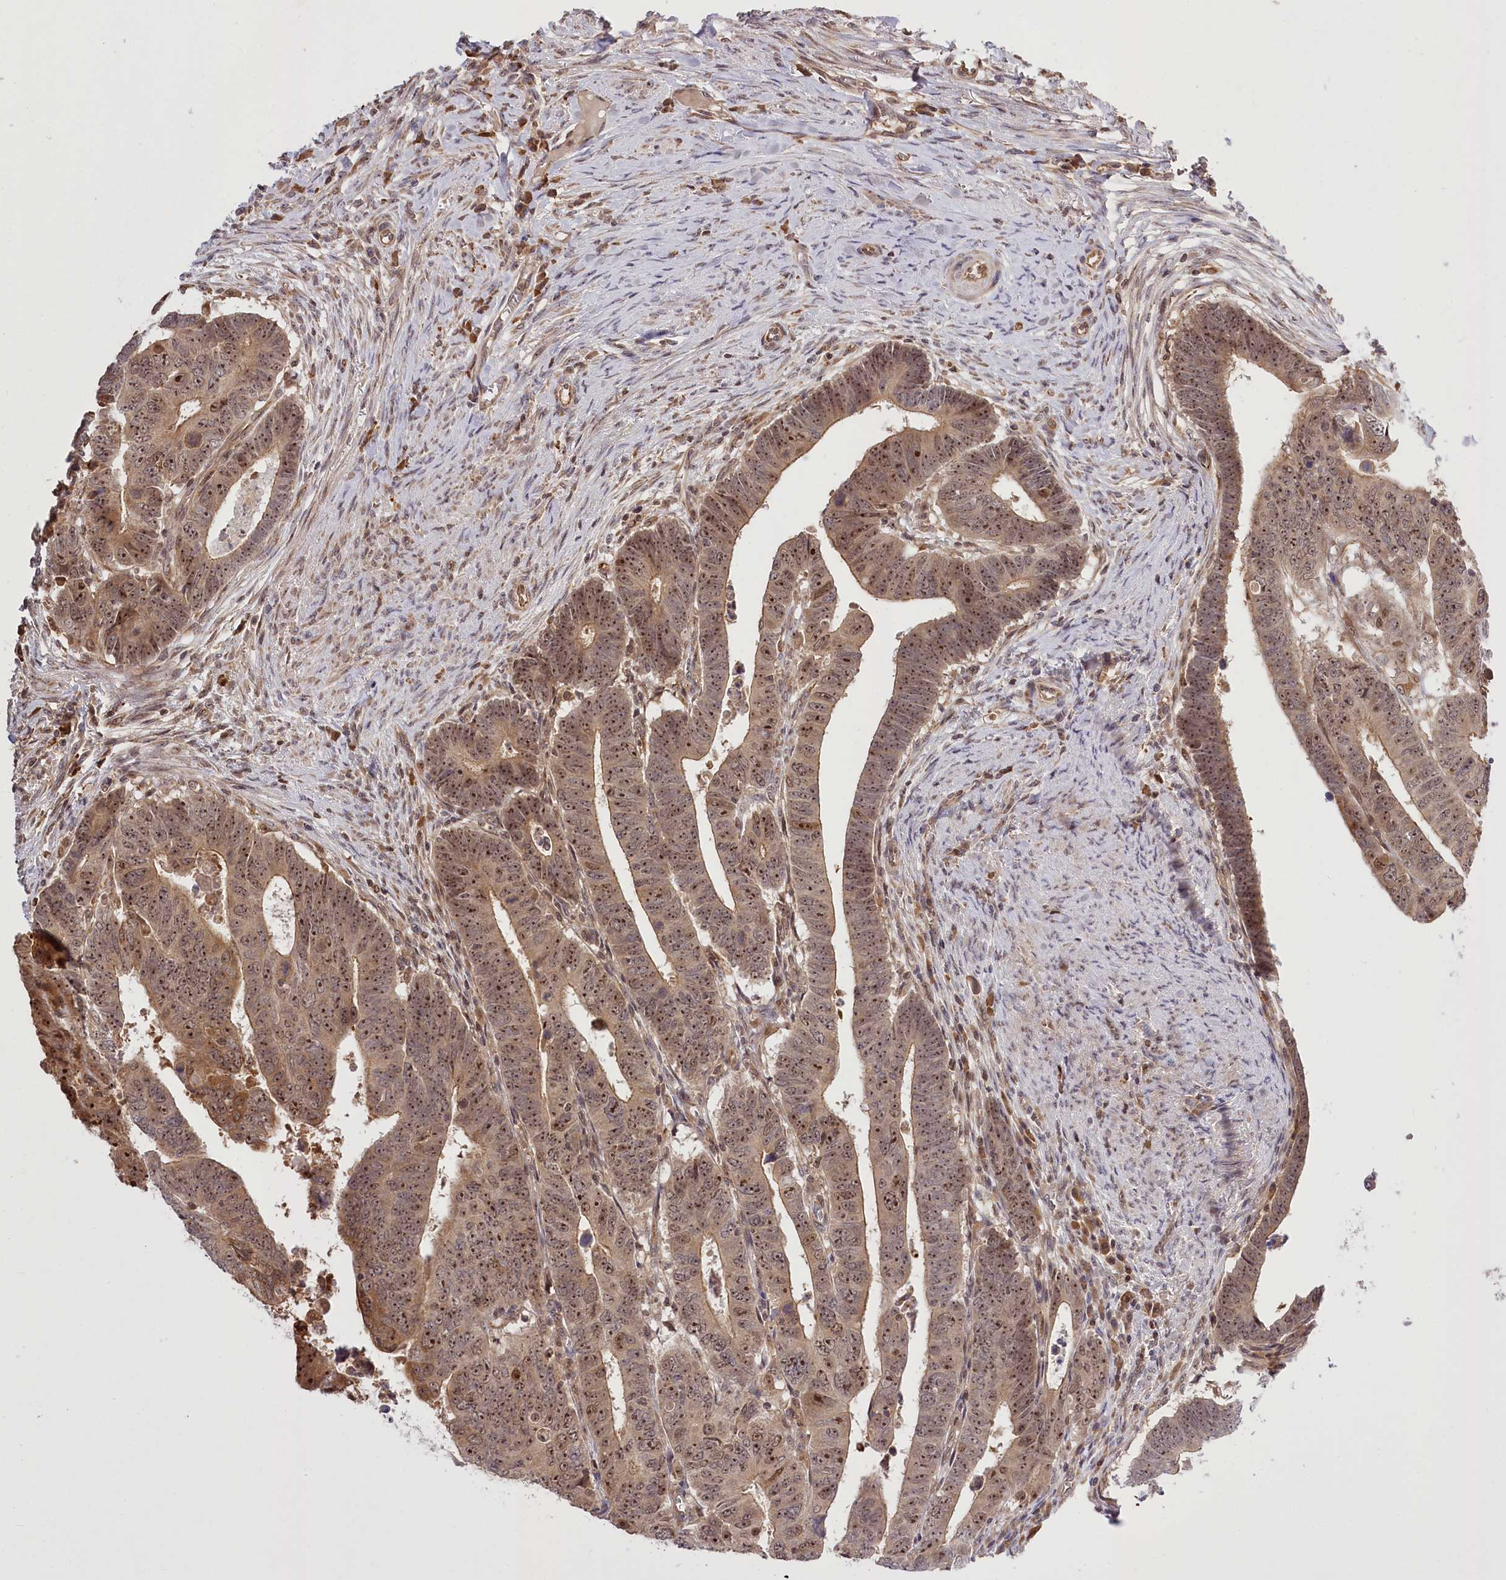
{"staining": {"intensity": "moderate", "quantity": ">75%", "location": "cytoplasmic/membranous,nuclear"}, "tissue": "colorectal cancer", "cell_type": "Tumor cells", "image_type": "cancer", "snomed": [{"axis": "morphology", "description": "Normal tissue, NOS"}, {"axis": "morphology", "description": "Adenocarcinoma, NOS"}, {"axis": "topography", "description": "Rectum"}], "caption": "This photomicrograph reveals immunohistochemistry (IHC) staining of human colorectal cancer, with medium moderate cytoplasmic/membranous and nuclear positivity in about >75% of tumor cells.", "gene": "SERGEF", "patient": {"sex": "female", "age": 65}}